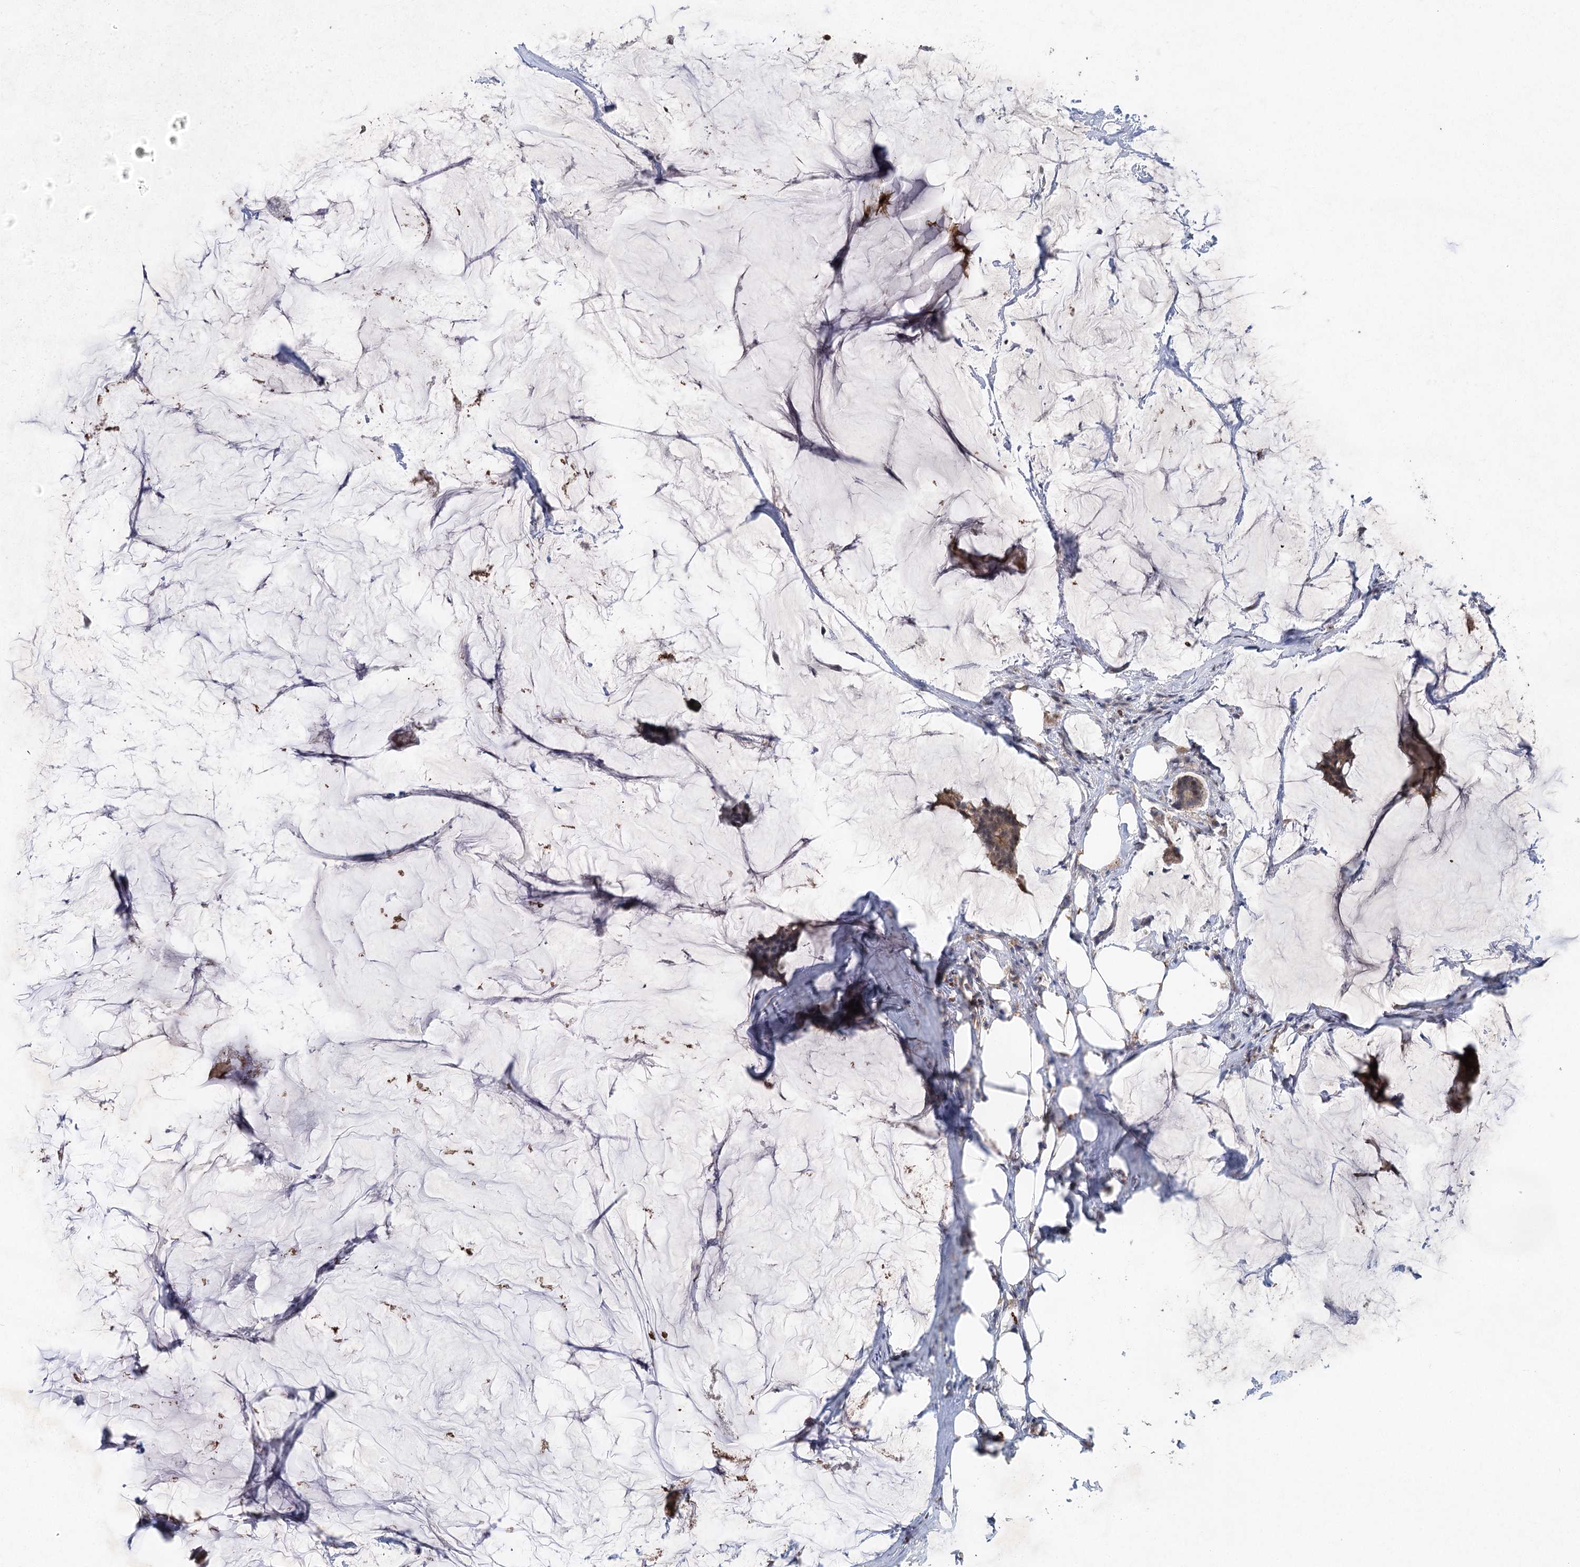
{"staining": {"intensity": "moderate", "quantity": ">75%", "location": "cytoplasmic/membranous"}, "tissue": "breast cancer", "cell_type": "Tumor cells", "image_type": "cancer", "snomed": [{"axis": "morphology", "description": "Duct carcinoma"}, {"axis": "topography", "description": "Breast"}], "caption": "DAB (3,3'-diaminobenzidine) immunohistochemical staining of human breast infiltrating ductal carcinoma demonstrates moderate cytoplasmic/membranous protein staining in approximately >75% of tumor cells. Using DAB (brown) and hematoxylin (blue) stains, captured at high magnification using brightfield microscopy.", "gene": "METTL24", "patient": {"sex": "female", "age": 93}}